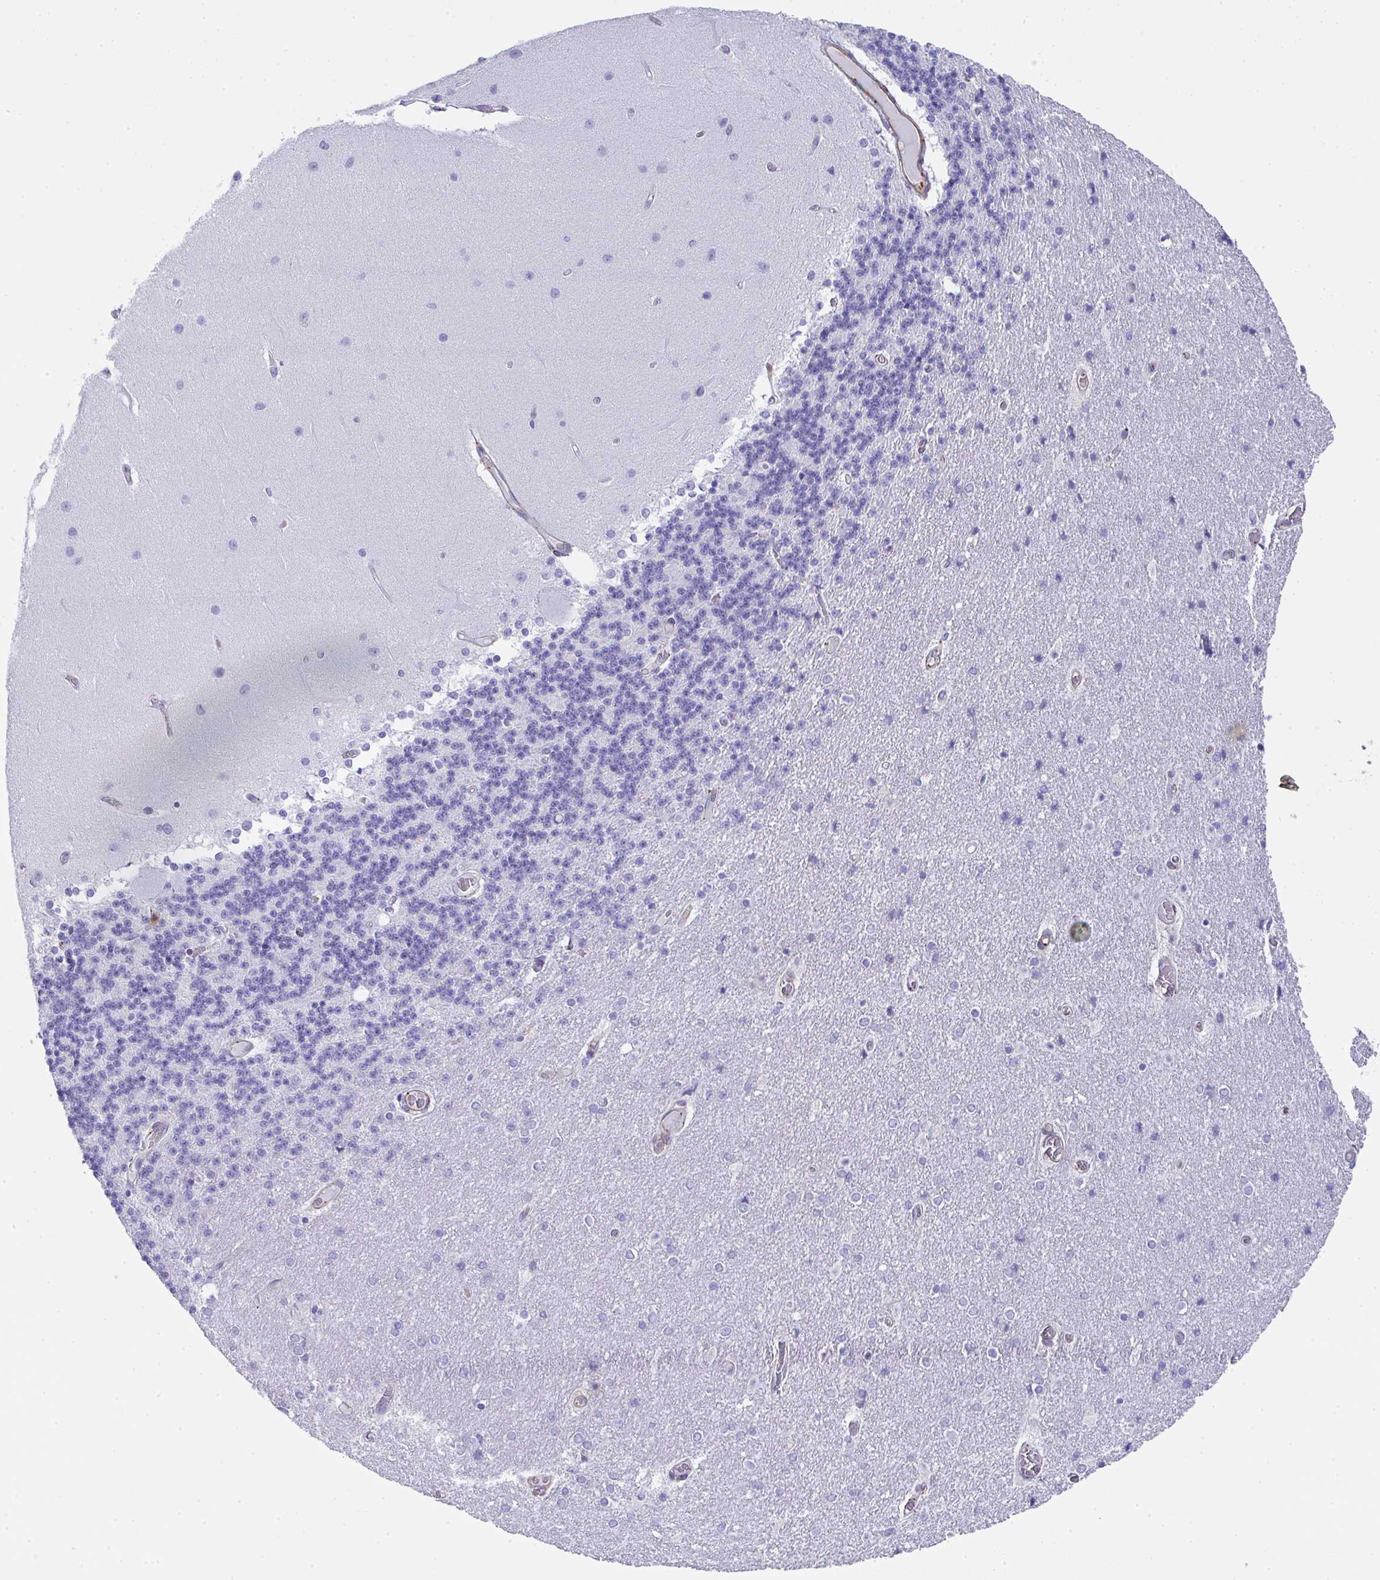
{"staining": {"intensity": "negative", "quantity": "none", "location": "none"}, "tissue": "cerebellum", "cell_type": "Cells in granular layer", "image_type": "normal", "snomed": [{"axis": "morphology", "description": "Normal tissue, NOS"}, {"axis": "topography", "description": "Cerebellum"}], "caption": "IHC photomicrograph of benign cerebellum stained for a protein (brown), which displays no staining in cells in granular layer. (Brightfield microscopy of DAB (3,3'-diaminobenzidine) IHC at high magnification).", "gene": "TNFAIP8", "patient": {"sex": "female", "age": 54}}